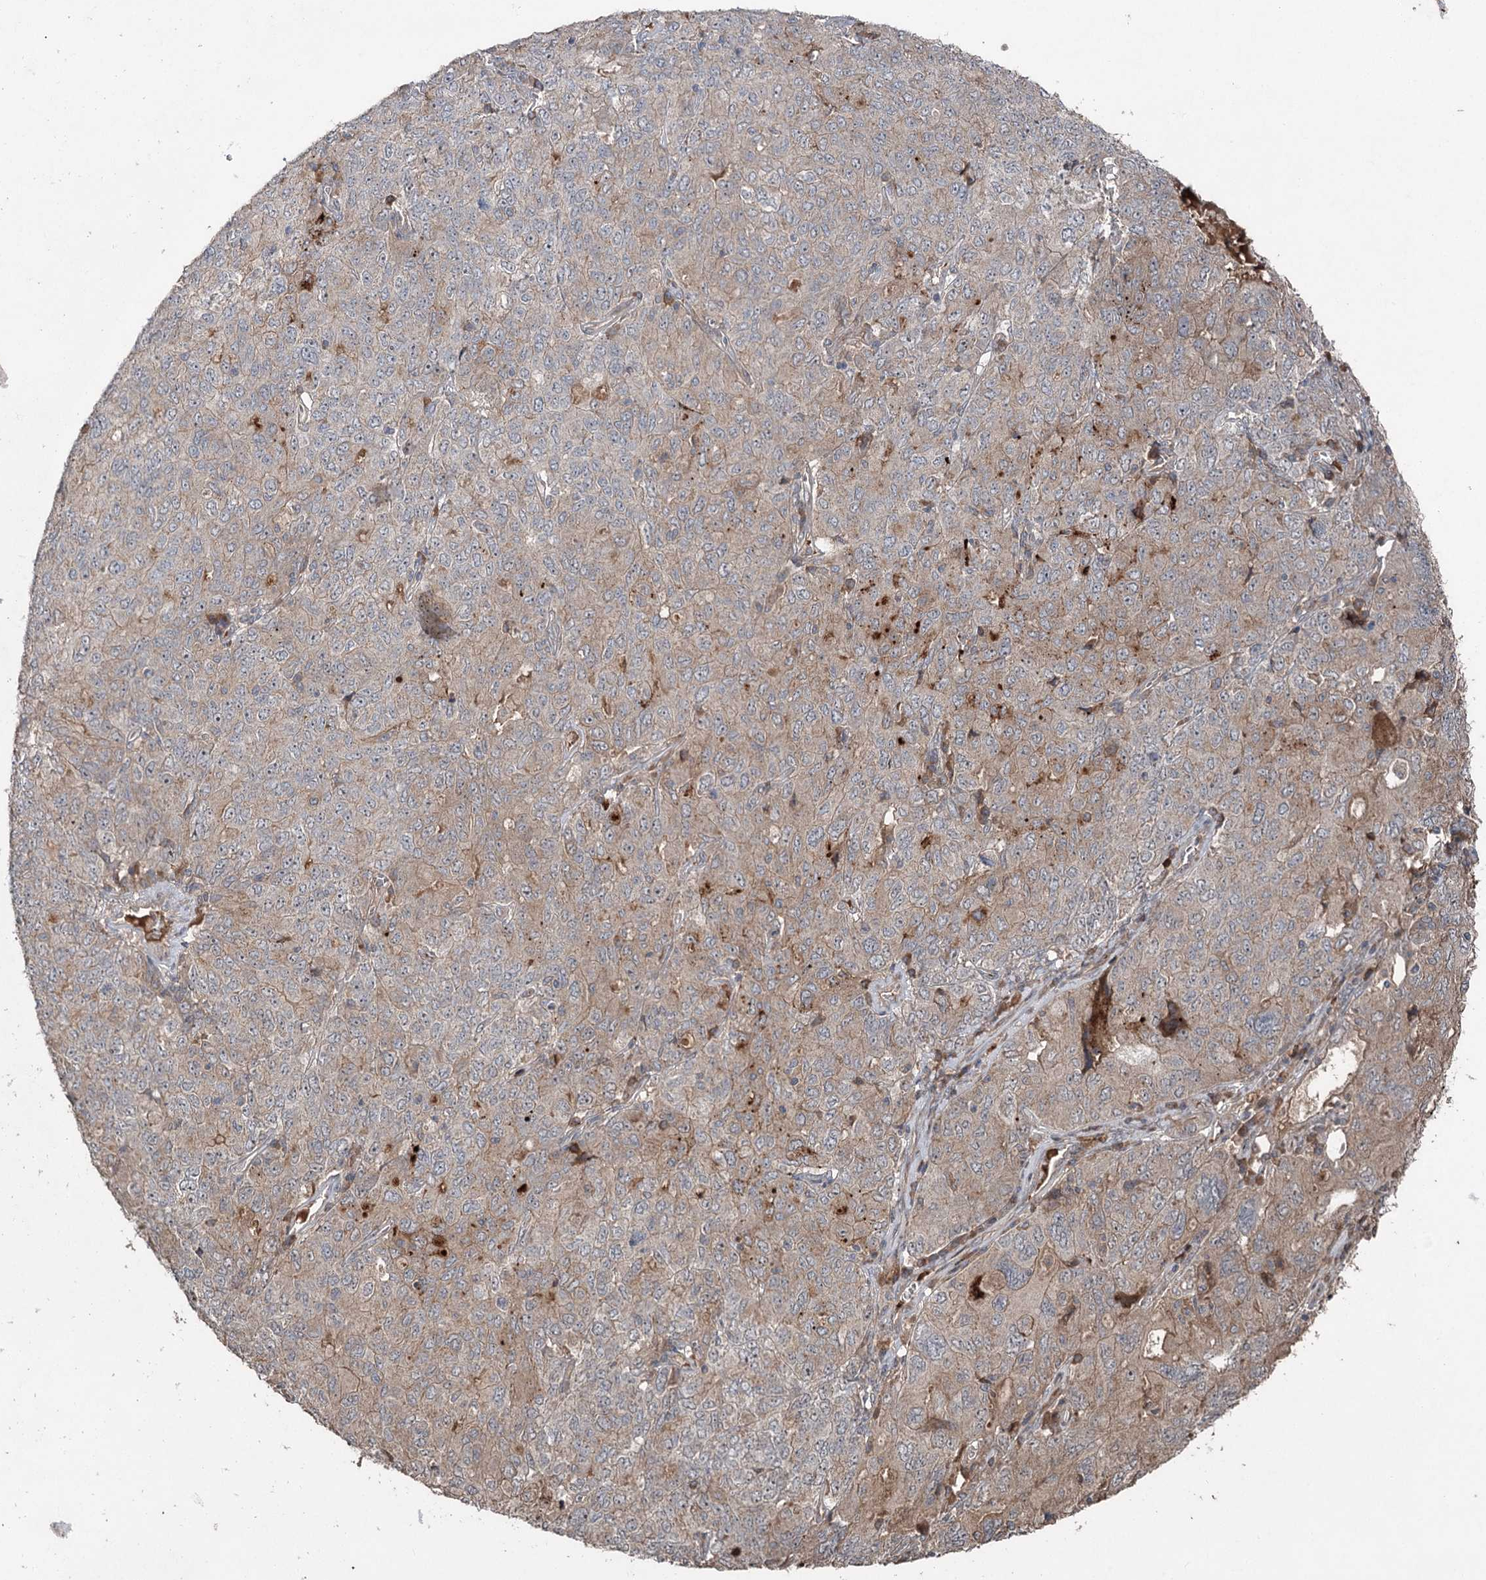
{"staining": {"intensity": "weak", "quantity": "25%-75%", "location": "cytoplasmic/membranous"}, "tissue": "ovarian cancer", "cell_type": "Tumor cells", "image_type": "cancer", "snomed": [{"axis": "morphology", "description": "Carcinoma, endometroid"}, {"axis": "topography", "description": "Ovary"}], "caption": "Endometroid carcinoma (ovarian) was stained to show a protein in brown. There is low levels of weak cytoplasmic/membranous staining in about 25%-75% of tumor cells. The staining was performed using DAB (3,3'-diaminobenzidine) to visualize the protein expression in brown, while the nuclei were stained in blue with hematoxylin (Magnification: 20x).", "gene": "MAPK8IP2", "patient": {"sex": "female", "age": 62}}